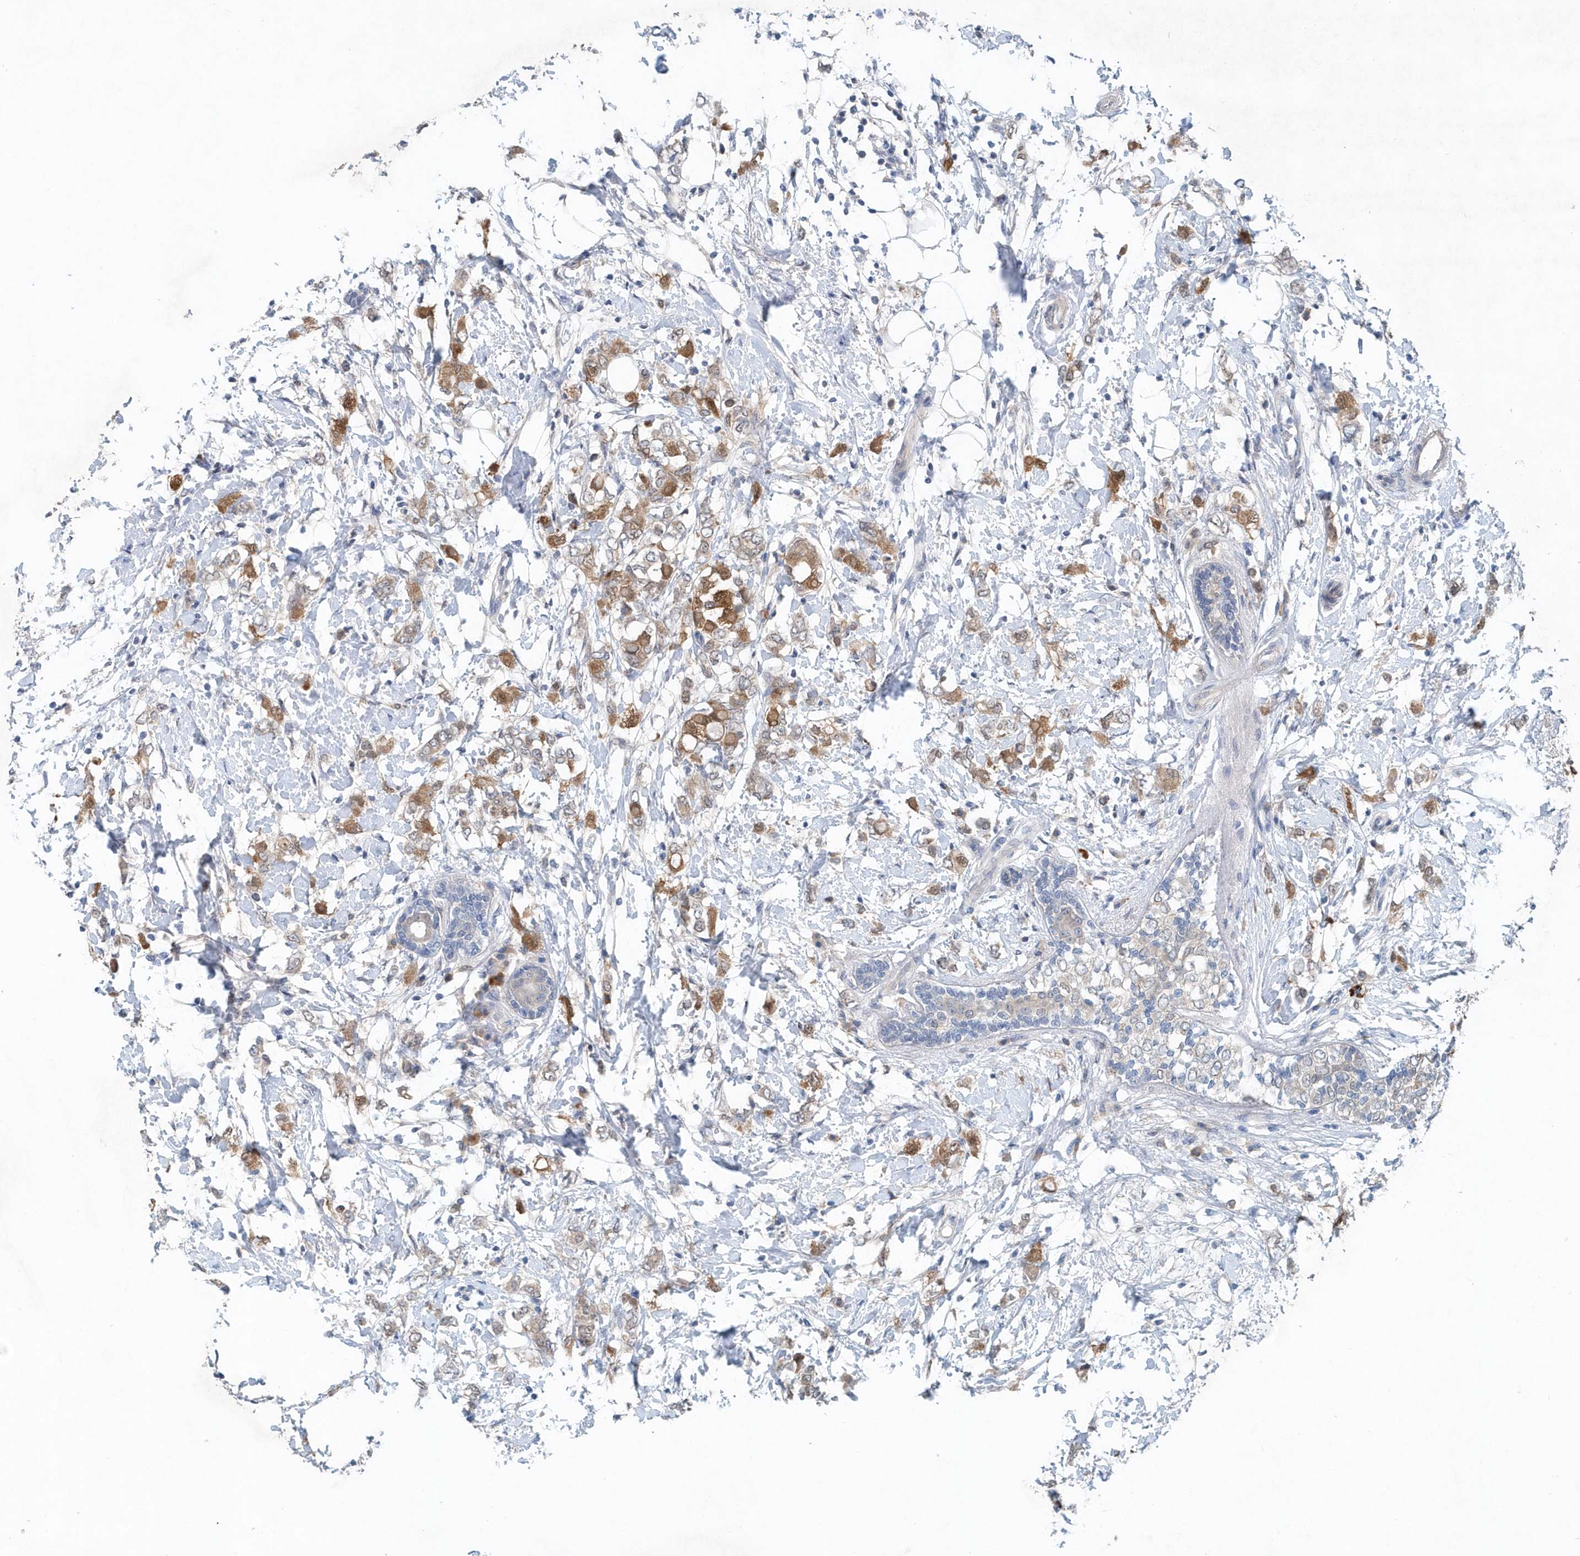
{"staining": {"intensity": "moderate", "quantity": ">75%", "location": "cytoplasmic/membranous"}, "tissue": "breast cancer", "cell_type": "Tumor cells", "image_type": "cancer", "snomed": [{"axis": "morphology", "description": "Normal tissue, NOS"}, {"axis": "morphology", "description": "Lobular carcinoma"}, {"axis": "topography", "description": "Breast"}], "caption": "The image reveals staining of breast lobular carcinoma, revealing moderate cytoplasmic/membranous protein expression (brown color) within tumor cells.", "gene": "PFN2", "patient": {"sex": "female", "age": 47}}